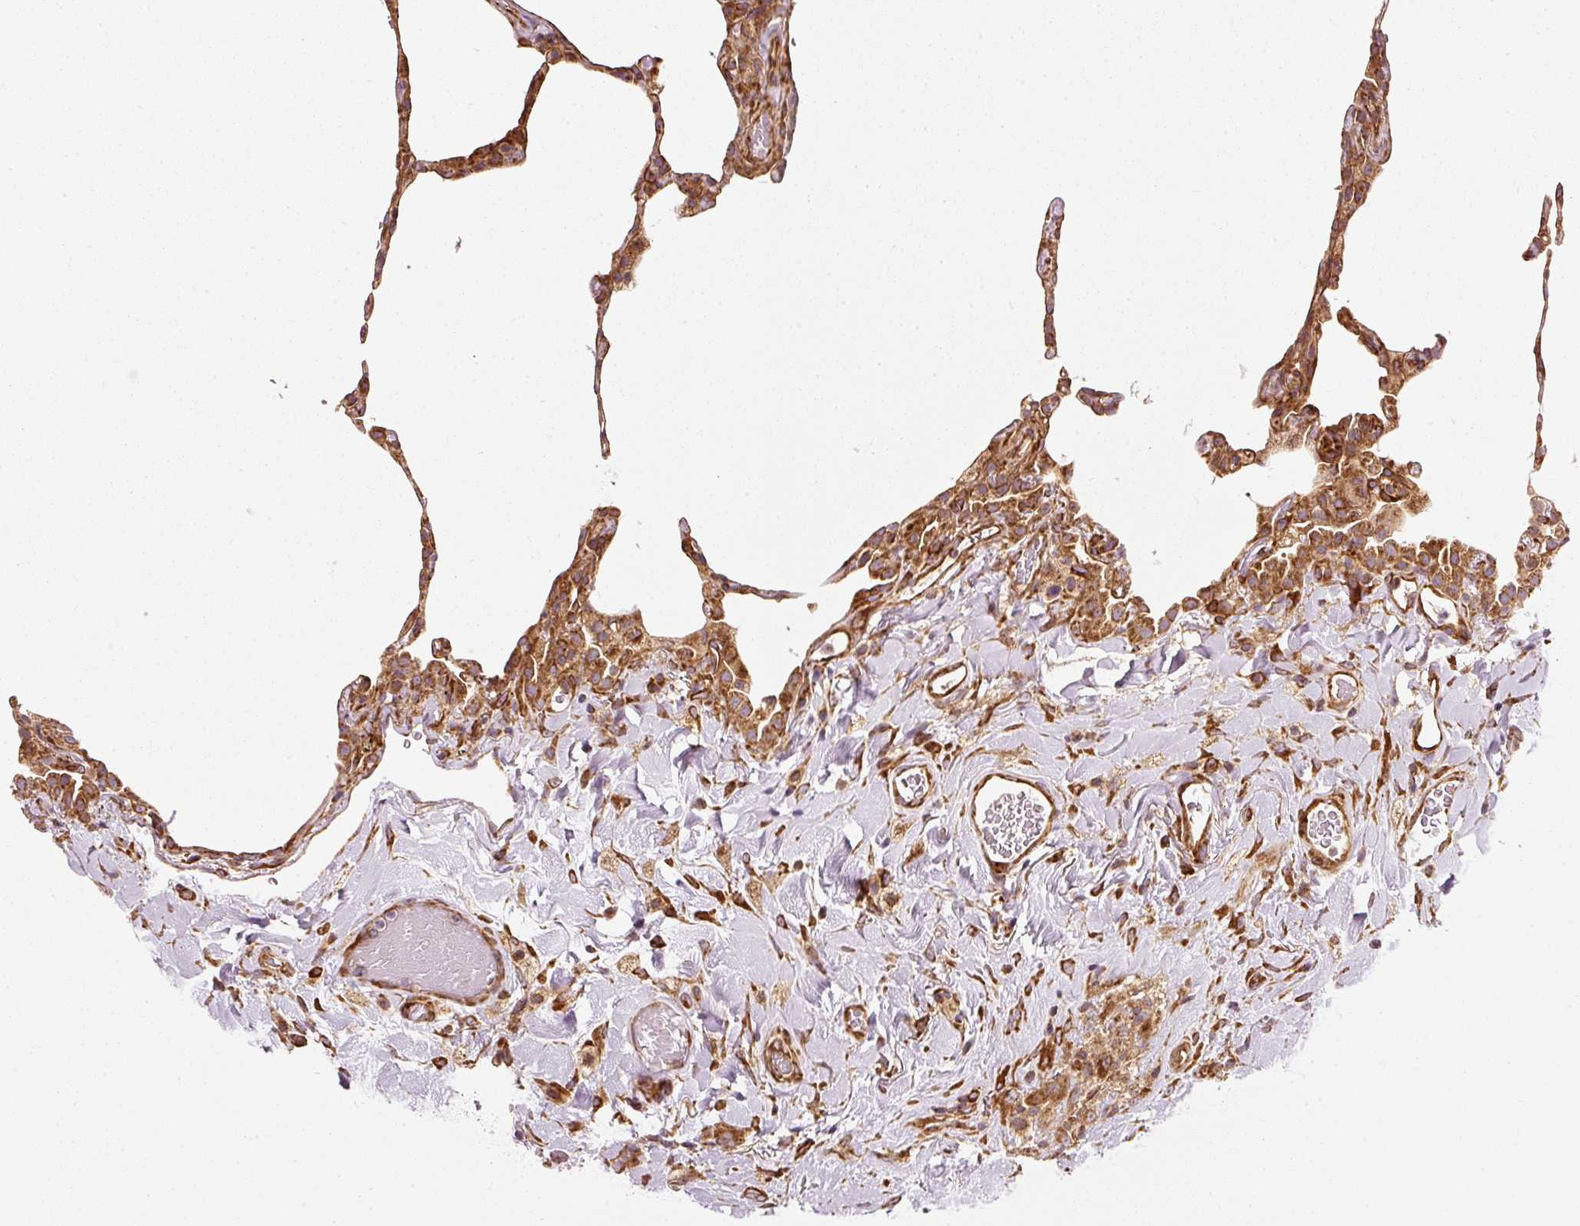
{"staining": {"intensity": "moderate", "quantity": "25%-75%", "location": "cytoplasmic/membranous"}, "tissue": "lung", "cell_type": "Alveolar cells", "image_type": "normal", "snomed": [{"axis": "morphology", "description": "Normal tissue, NOS"}, {"axis": "topography", "description": "Lung"}], "caption": "Protein expression analysis of unremarkable lung exhibits moderate cytoplasmic/membranous positivity in approximately 25%-75% of alveolar cells. The protein of interest is stained brown, and the nuclei are stained in blue (DAB (3,3'-diaminobenzidine) IHC with brightfield microscopy, high magnification).", "gene": "ISCU", "patient": {"sex": "female", "age": 57}}